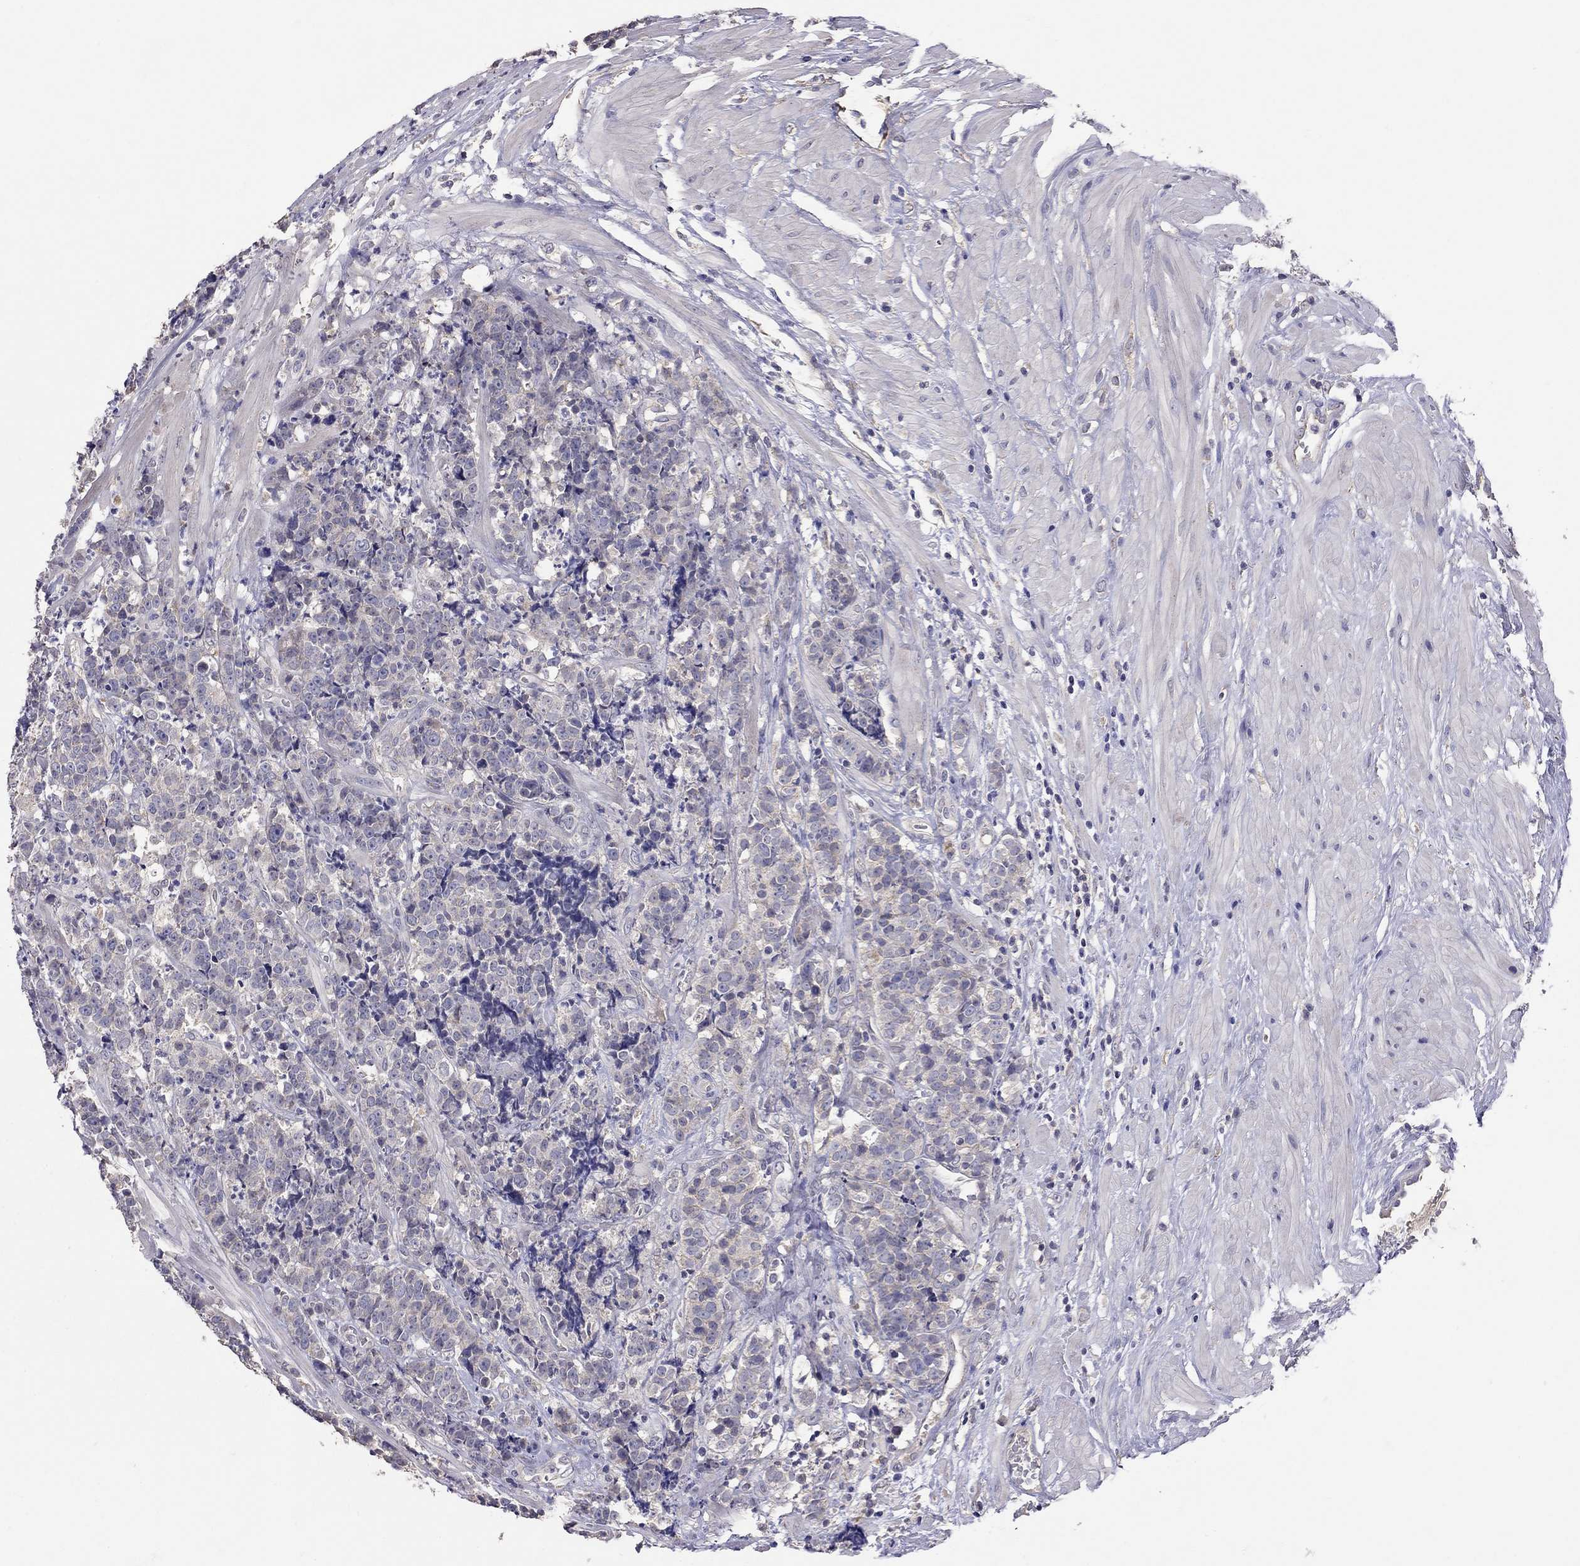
{"staining": {"intensity": "weak", "quantity": "<25%", "location": "cytoplasmic/membranous"}, "tissue": "prostate cancer", "cell_type": "Tumor cells", "image_type": "cancer", "snomed": [{"axis": "morphology", "description": "Adenocarcinoma, NOS"}, {"axis": "topography", "description": "Prostate"}], "caption": "Immunohistochemistry (IHC) micrograph of adenocarcinoma (prostate) stained for a protein (brown), which exhibits no positivity in tumor cells.", "gene": "RTP5", "patient": {"sex": "male", "age": 67}}